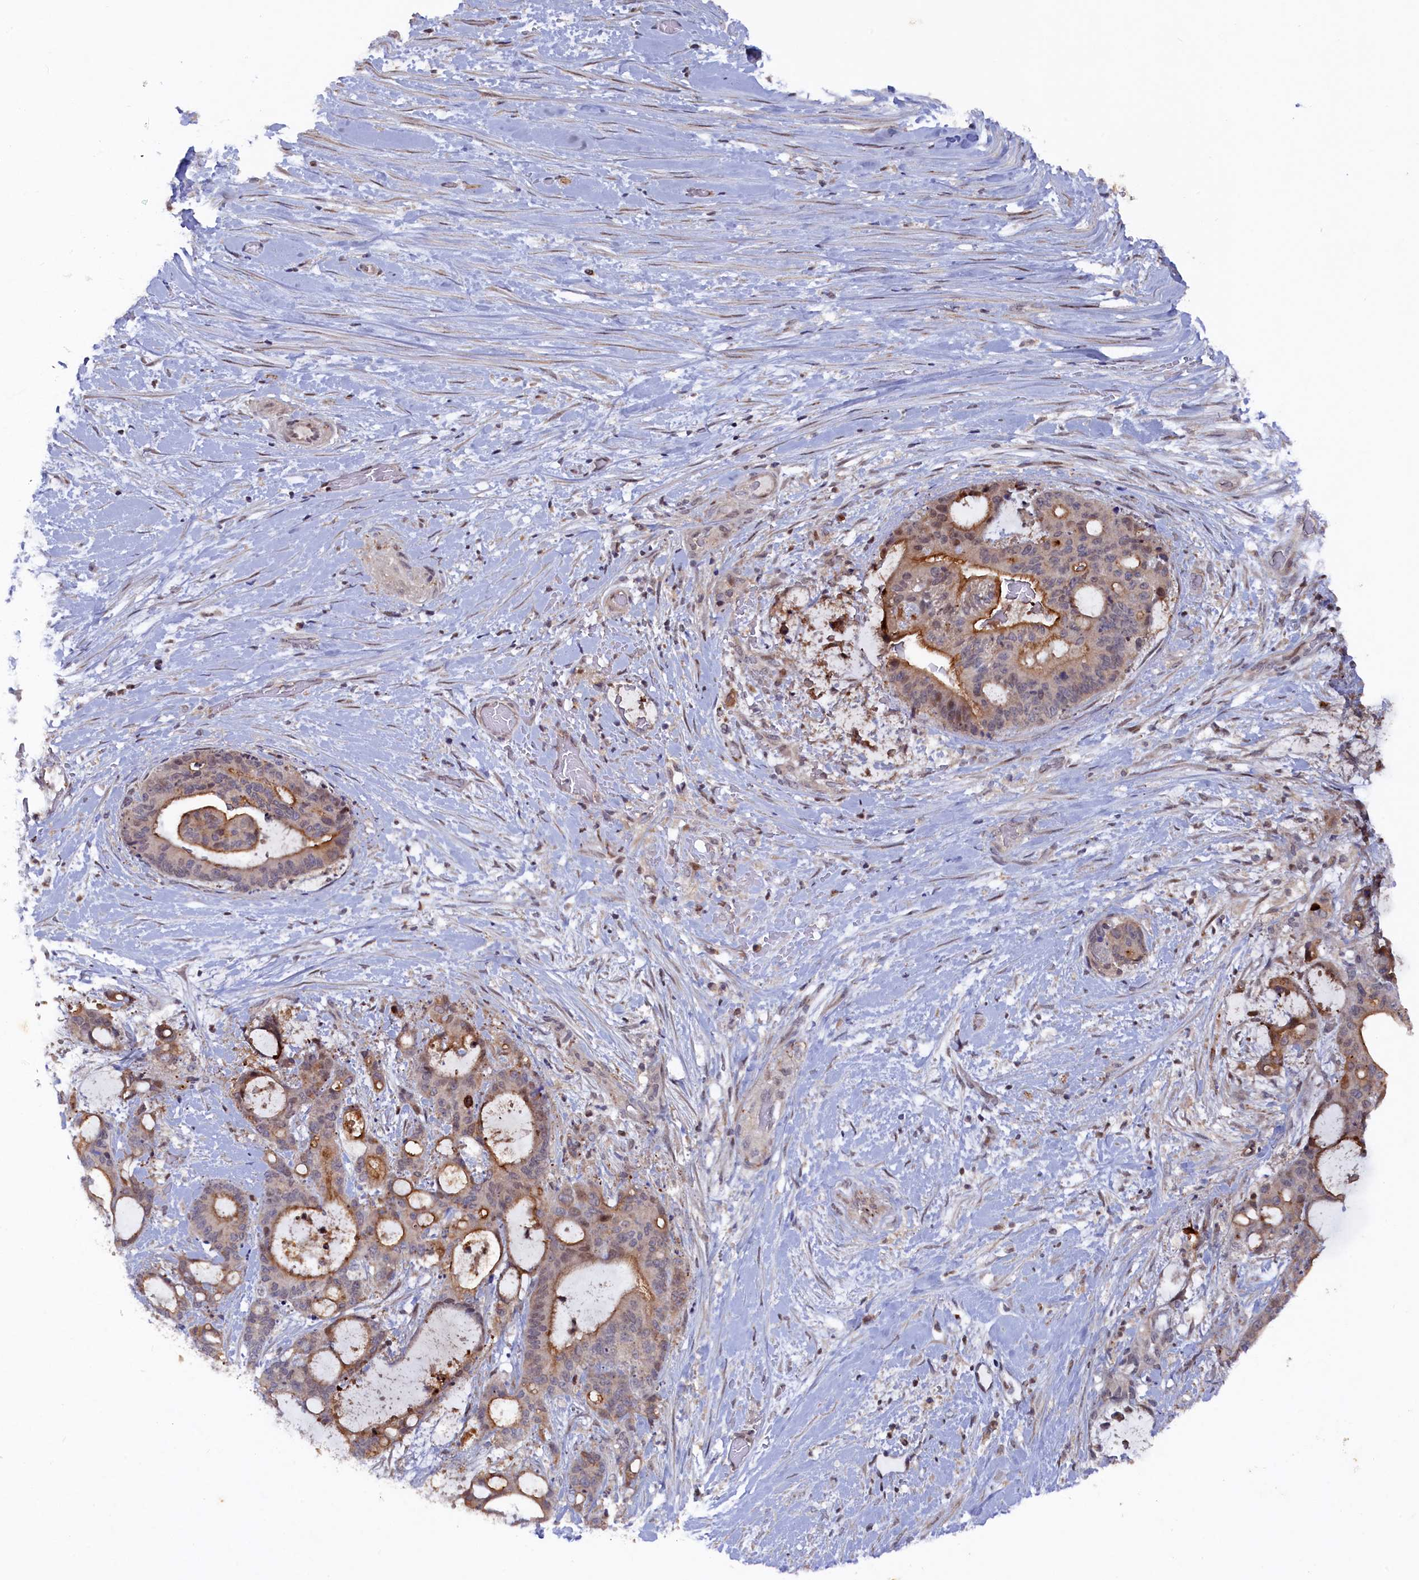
{"staining": {"intensity": "moderate", "quantity": "25%-75%", "location": "cytoplasmic/membranous"}, "tissue": "liver cancer", "cell_type": "Tumor cells", "image_type": "cancer", "snomed": [{"axis": "morphology", "description": "Normal tissue, NOS"}, {"axis": "morphology", "description": "Cholangiocarcinoma"}, {"axis": "topography", "description": "Liver"}, {"axis": "topography", "description": "Peripheral nerve tissue"}], "caption": "Liver cancer (cholangiocarcinoma) tissue displays moderate cytoplasmic/membranous positivity in about 25%-75% of tumor cells", "gene": "TMC5", "patient": {"sex": "female", "age": 73}}